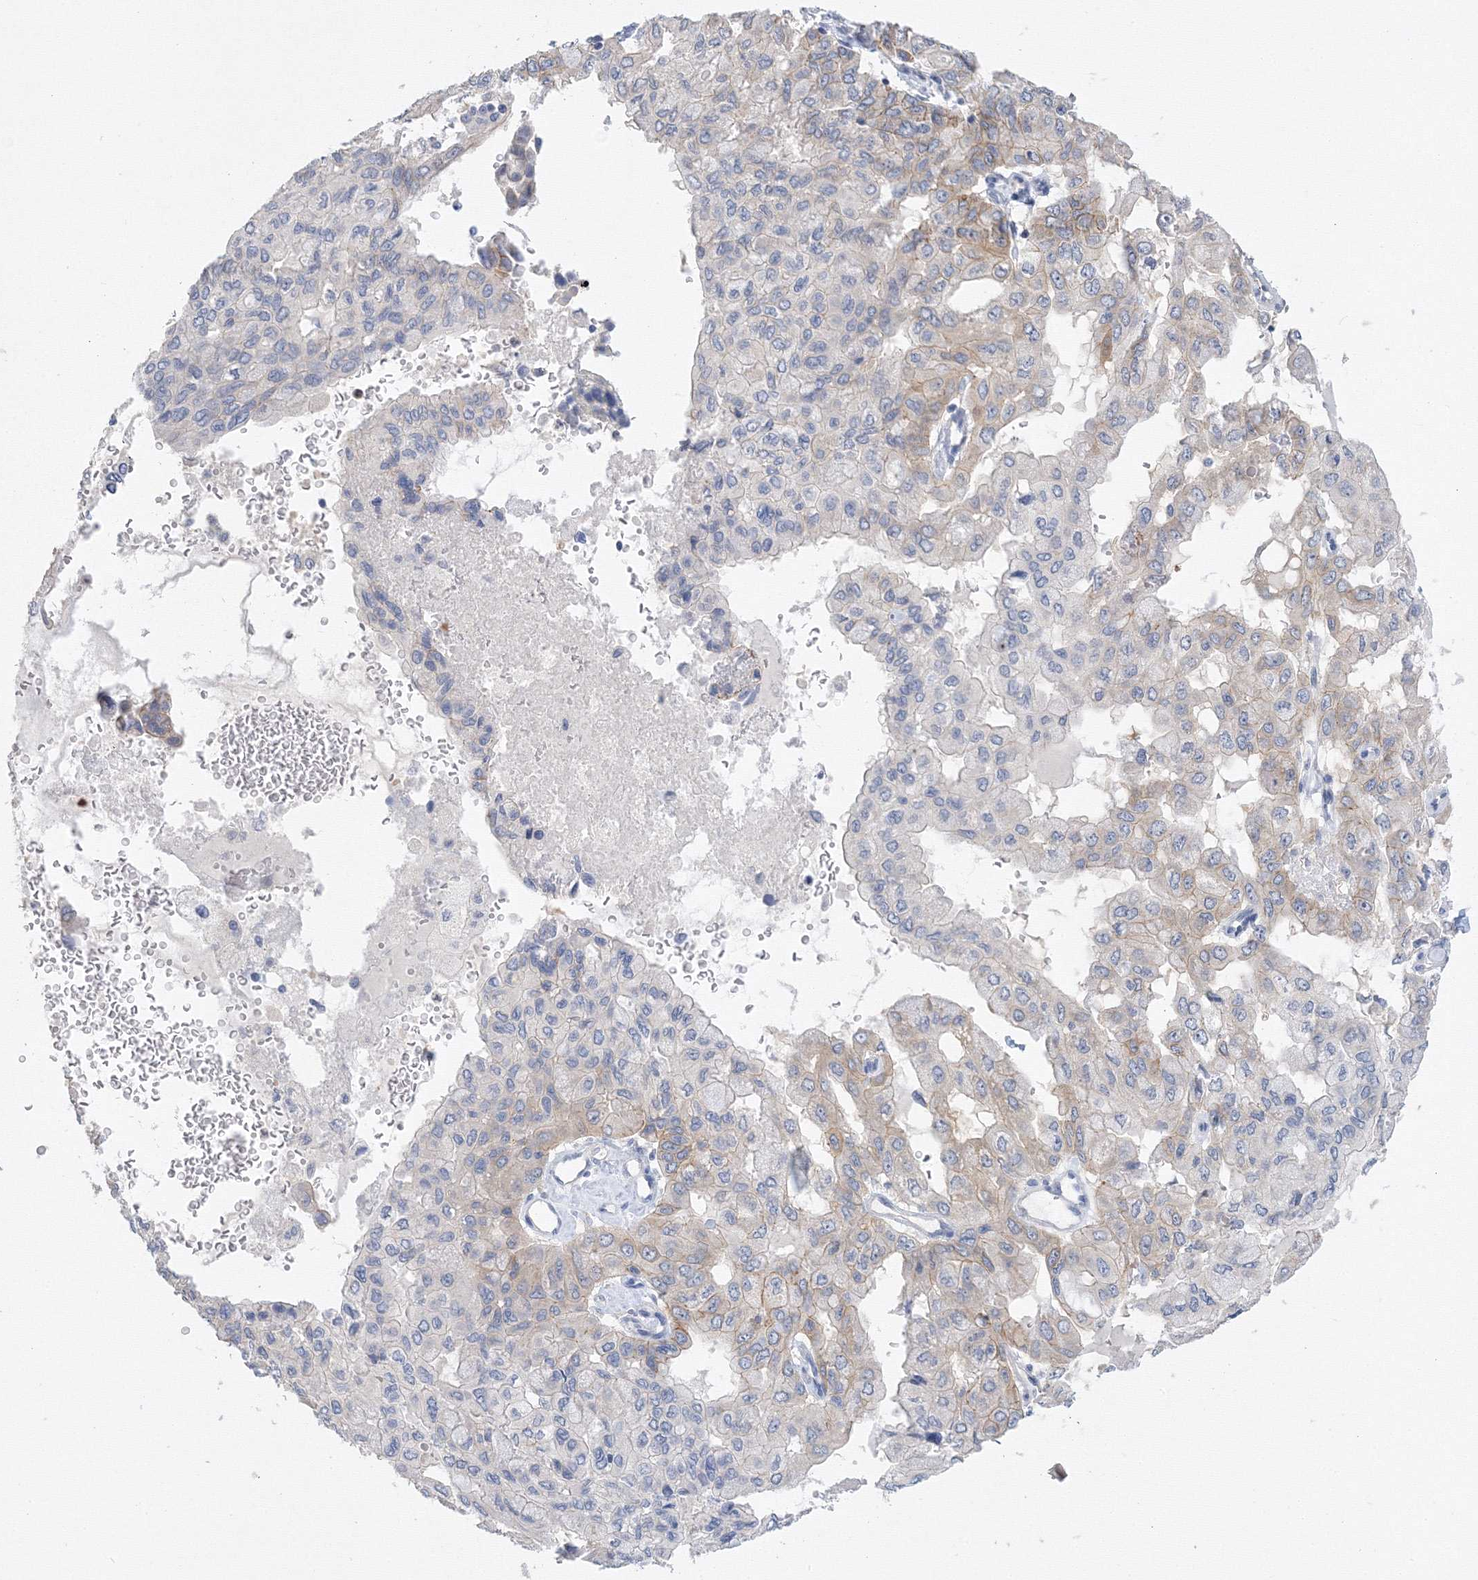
{"staining": {"intensity": "weak", "quantity": "<25%", "location": "cytoplasmic/membranous"}, "tissue": "pancreatic cancer", "cell_type": "Tumor cells", "image_type": "cancer", "snomed": [{"axis": "morphology", "description": "Adenocarcinoma, NOS"}, {"axis": "topography", "description": "Pancreas"}], "caption": "There is no significant staining in tumor cells of pancreatic cancer.", "gene": "AASDH", "patient": {"sex": "male", "age": 51}}